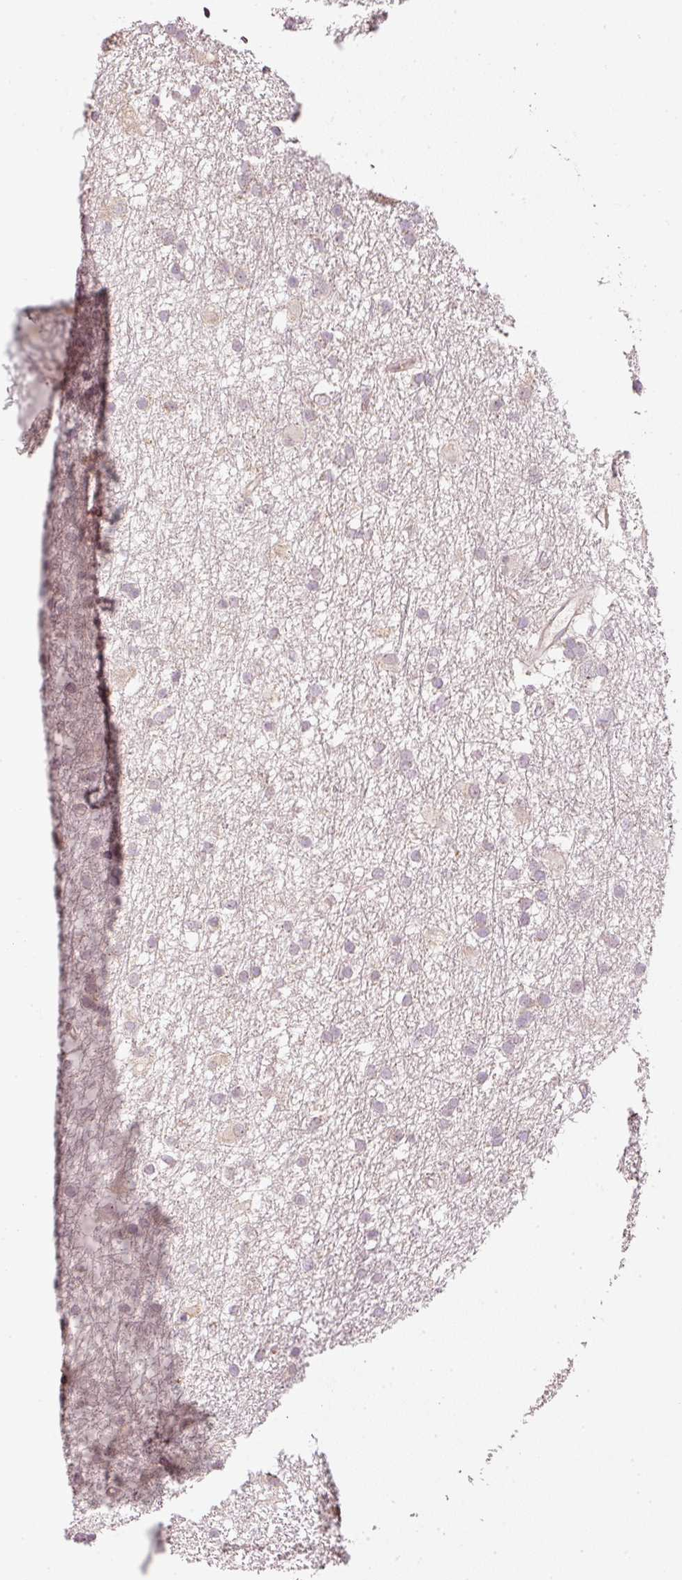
{"staining": {"intensity": "negative", "quantity": "none", "location": "none"}, "tissue": "glioma", "cell_type": "Tumor cells", "image_type": "cancer", "snomed": [{"axis": "morphology", "description": "Glioma, malignant, High grade"}, {"axis": "topography", "description": "Brain"}], "caption": "This is a image of IHC staining of glioma, which shows no positivity in tumor cells.", "gene": "CDC20B", "patient": {"sex": "male", "age": 77}}